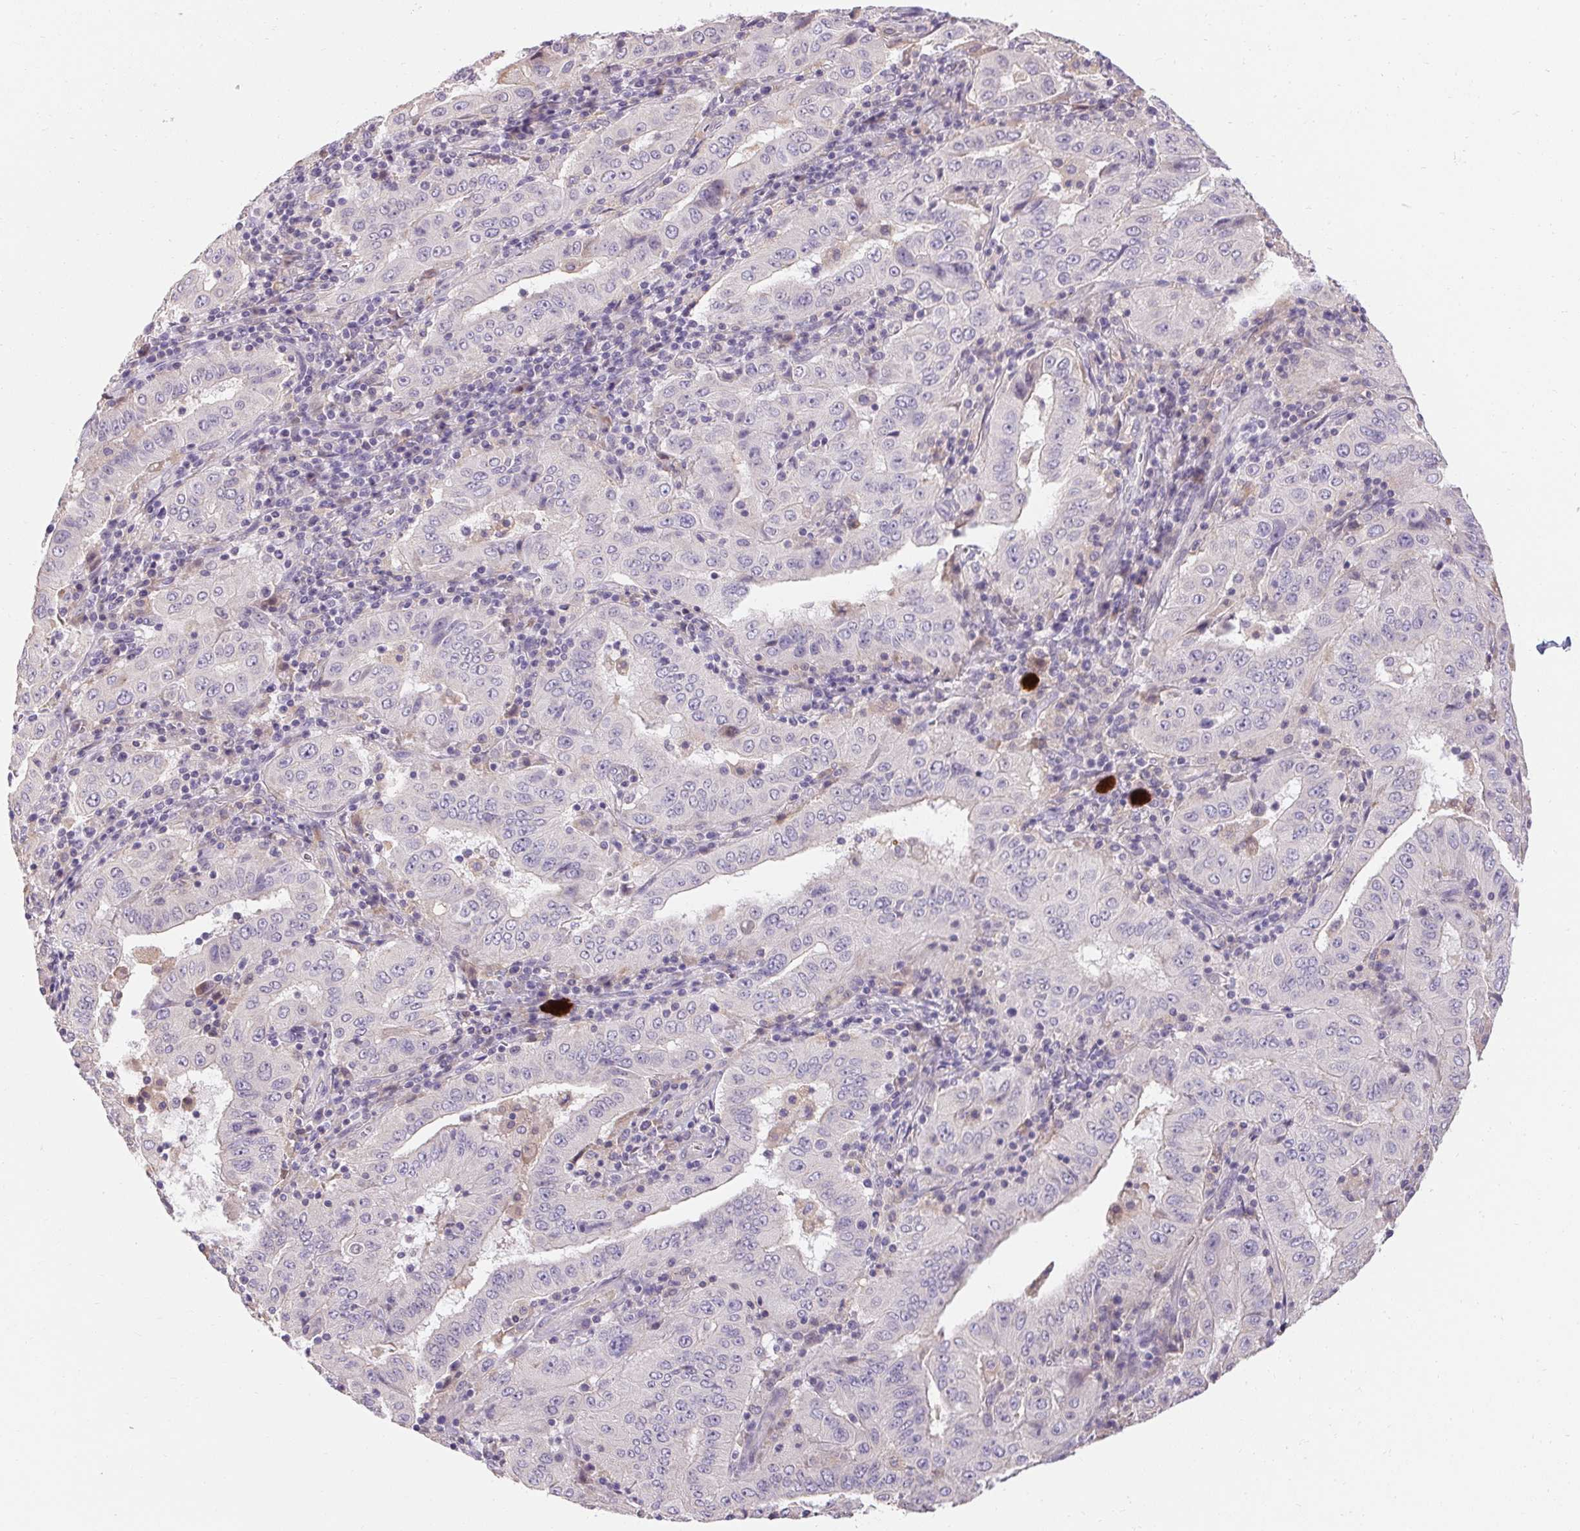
{"staining": {"intensity": "negative", "quantity": "none", "location": "none"}, "tissue": "pancreatic cancer", "cell_type": "Tumor cells", "image_type": "cancer", "snomed": [{"axis": "morphology", "description": "Adenocarcinoma, NOS"}, {"axis": "topography", "description": "Pancreas"}], "caption": "Immunohistochemical staining of pancreatic cancer displays no significant positivity in tumor cells.", "gene": "TMEM52B", "patient": {"sex": "male", "age": 63}}